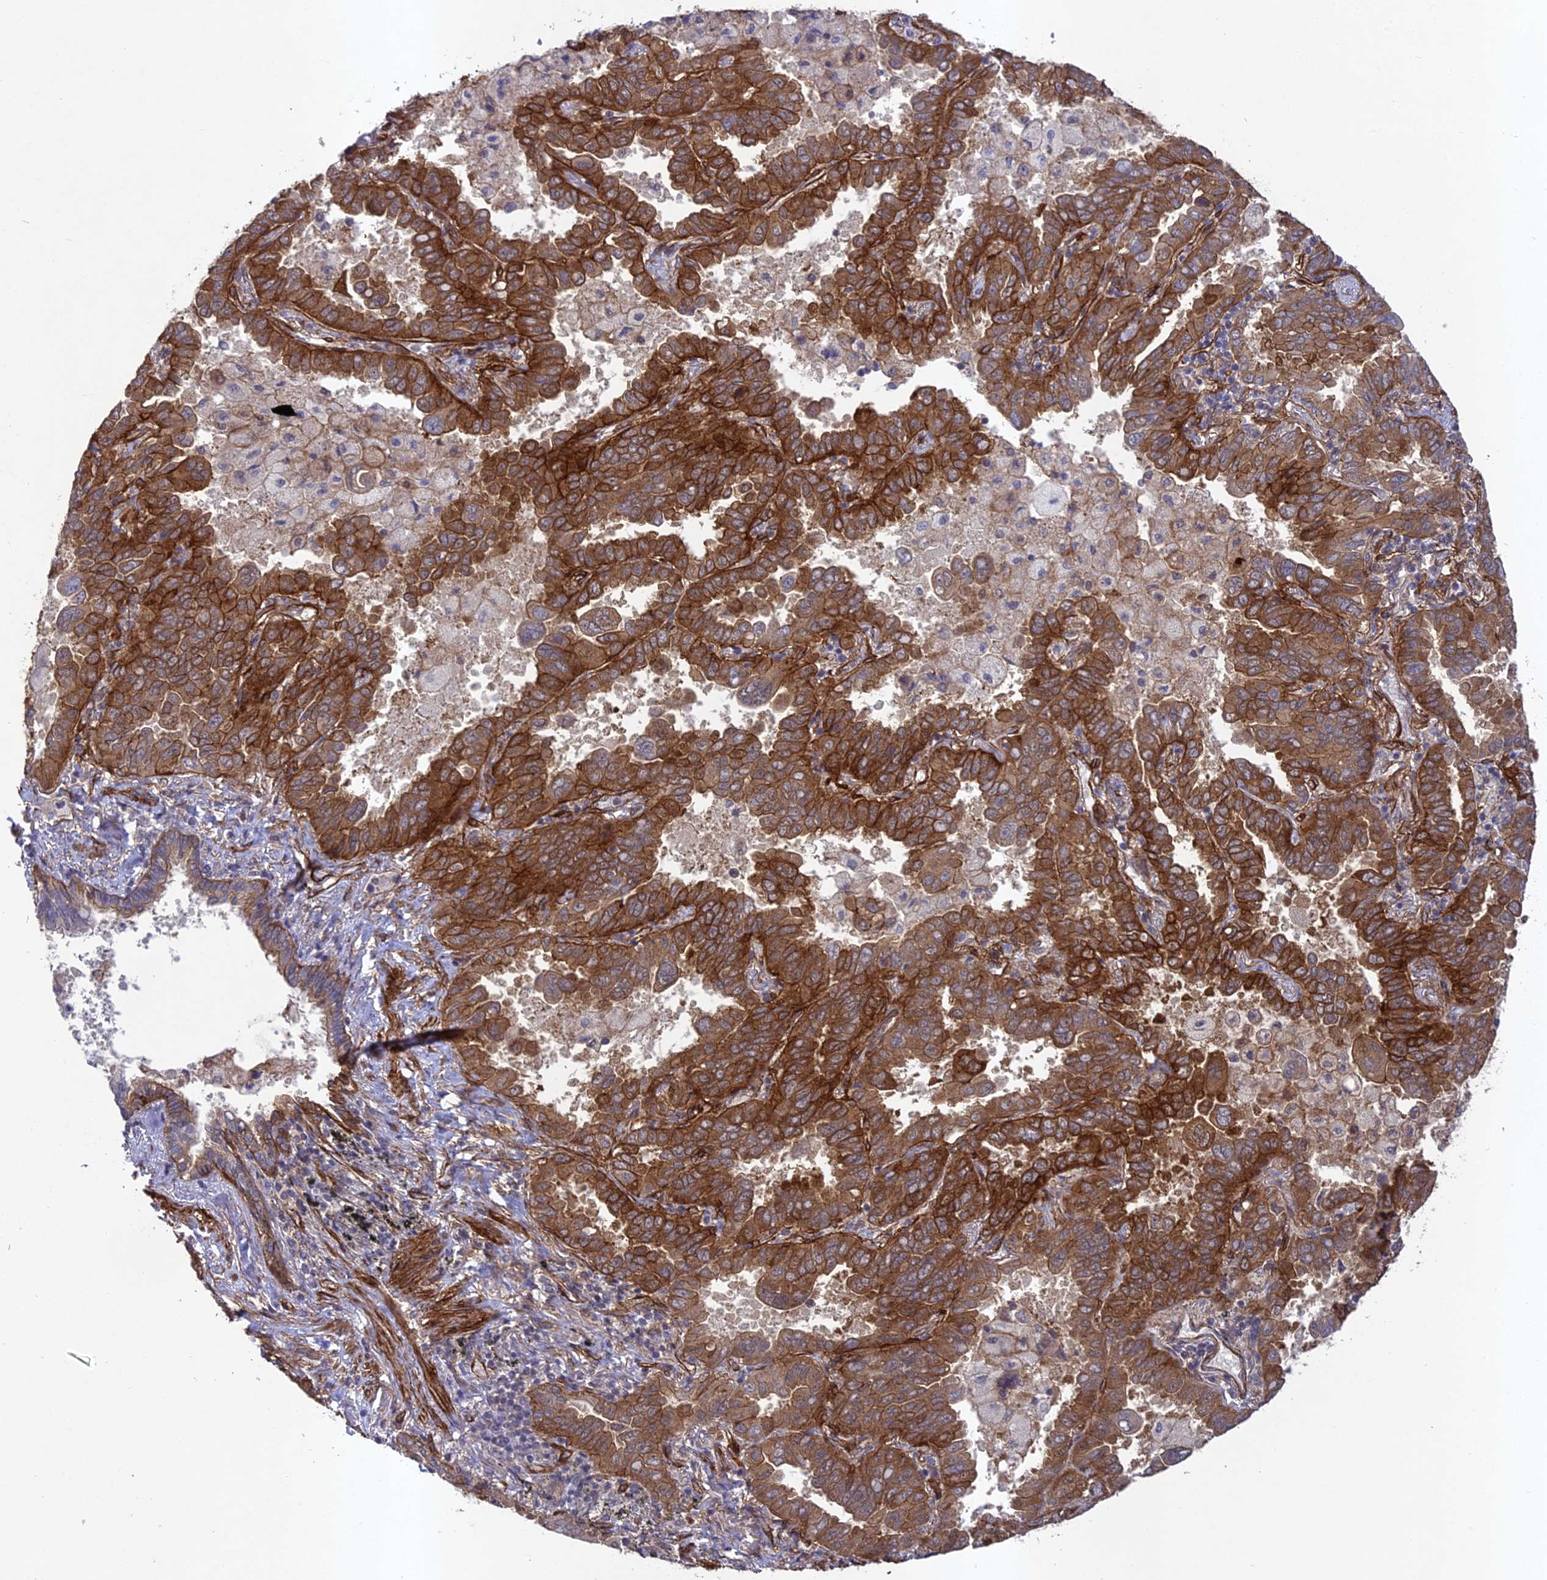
{"staining": {"intensity": "moderate", "quantity": ">75%", "location": "cytoplasmic/membranous"}, "tissue": "lung cancer", "cell_type": "Tumor cells", "image_type": "cancer", "snomed": [{"axis": "morphology", "description": "Adenocarcinoma, NOS"}, {"axis": "topography", "description": "Lung"}], "caption": "High-magnification brightfield microscopy of lung cancer stained with DAB (brown) and counterstained with hematoxylin (blue). tumor cells exhibit moderate cytoplasmic/membranous positivity is identified in about>75% of cells. The staining was performed using DAB (3,3'-diaminobenzidine) to visualize the protein expression in brown, while the nuclei were stained in blue with hematoxylin (Magnification: 20x).", "gene": "TNS1", "patient": {"sex": "male", "age": 64}}